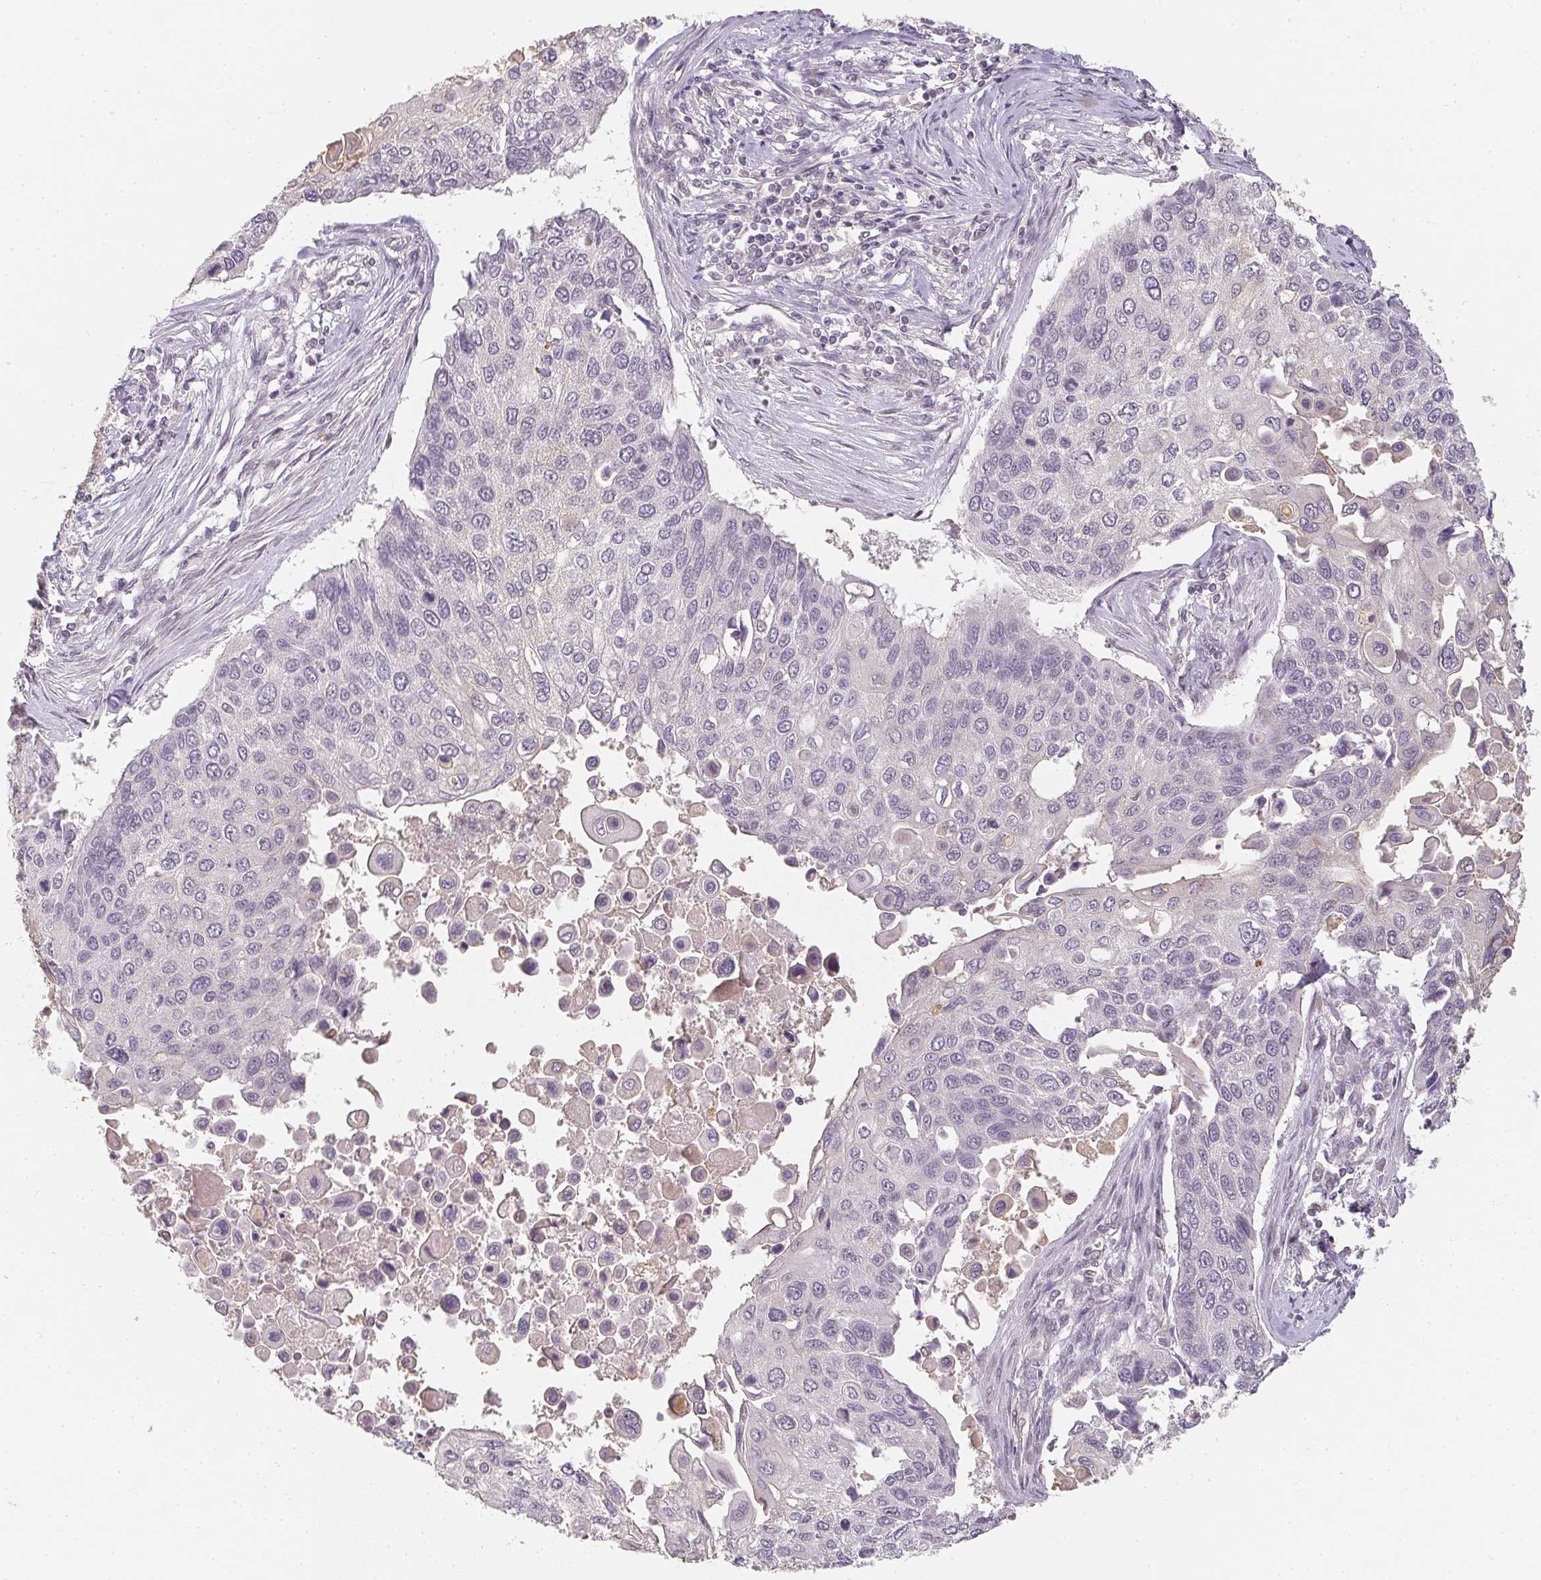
{"staining": {"intensity": "negative", "quantity": "none", "location": "none"}, "tissue": "lung cancer", "cell_type": "Tumor cells", "image_type": "cancer", "snomed": [{"axis": "morphology", "description": "Squamous cell carcinoma, NOS"}, {"axis": "morphology", "description": "Squamous cell carcinoma, metastatic, NOS"}, {"axis": "topography", "description": "Lung"}], "caption": "Immunohistochemistry image of neoplastic tissue: lung cancer stained with DAB displays no significant protein expression in tumor cells.", "gene": "SOAT1", "patient": {"sex": "male", "age": 63}}